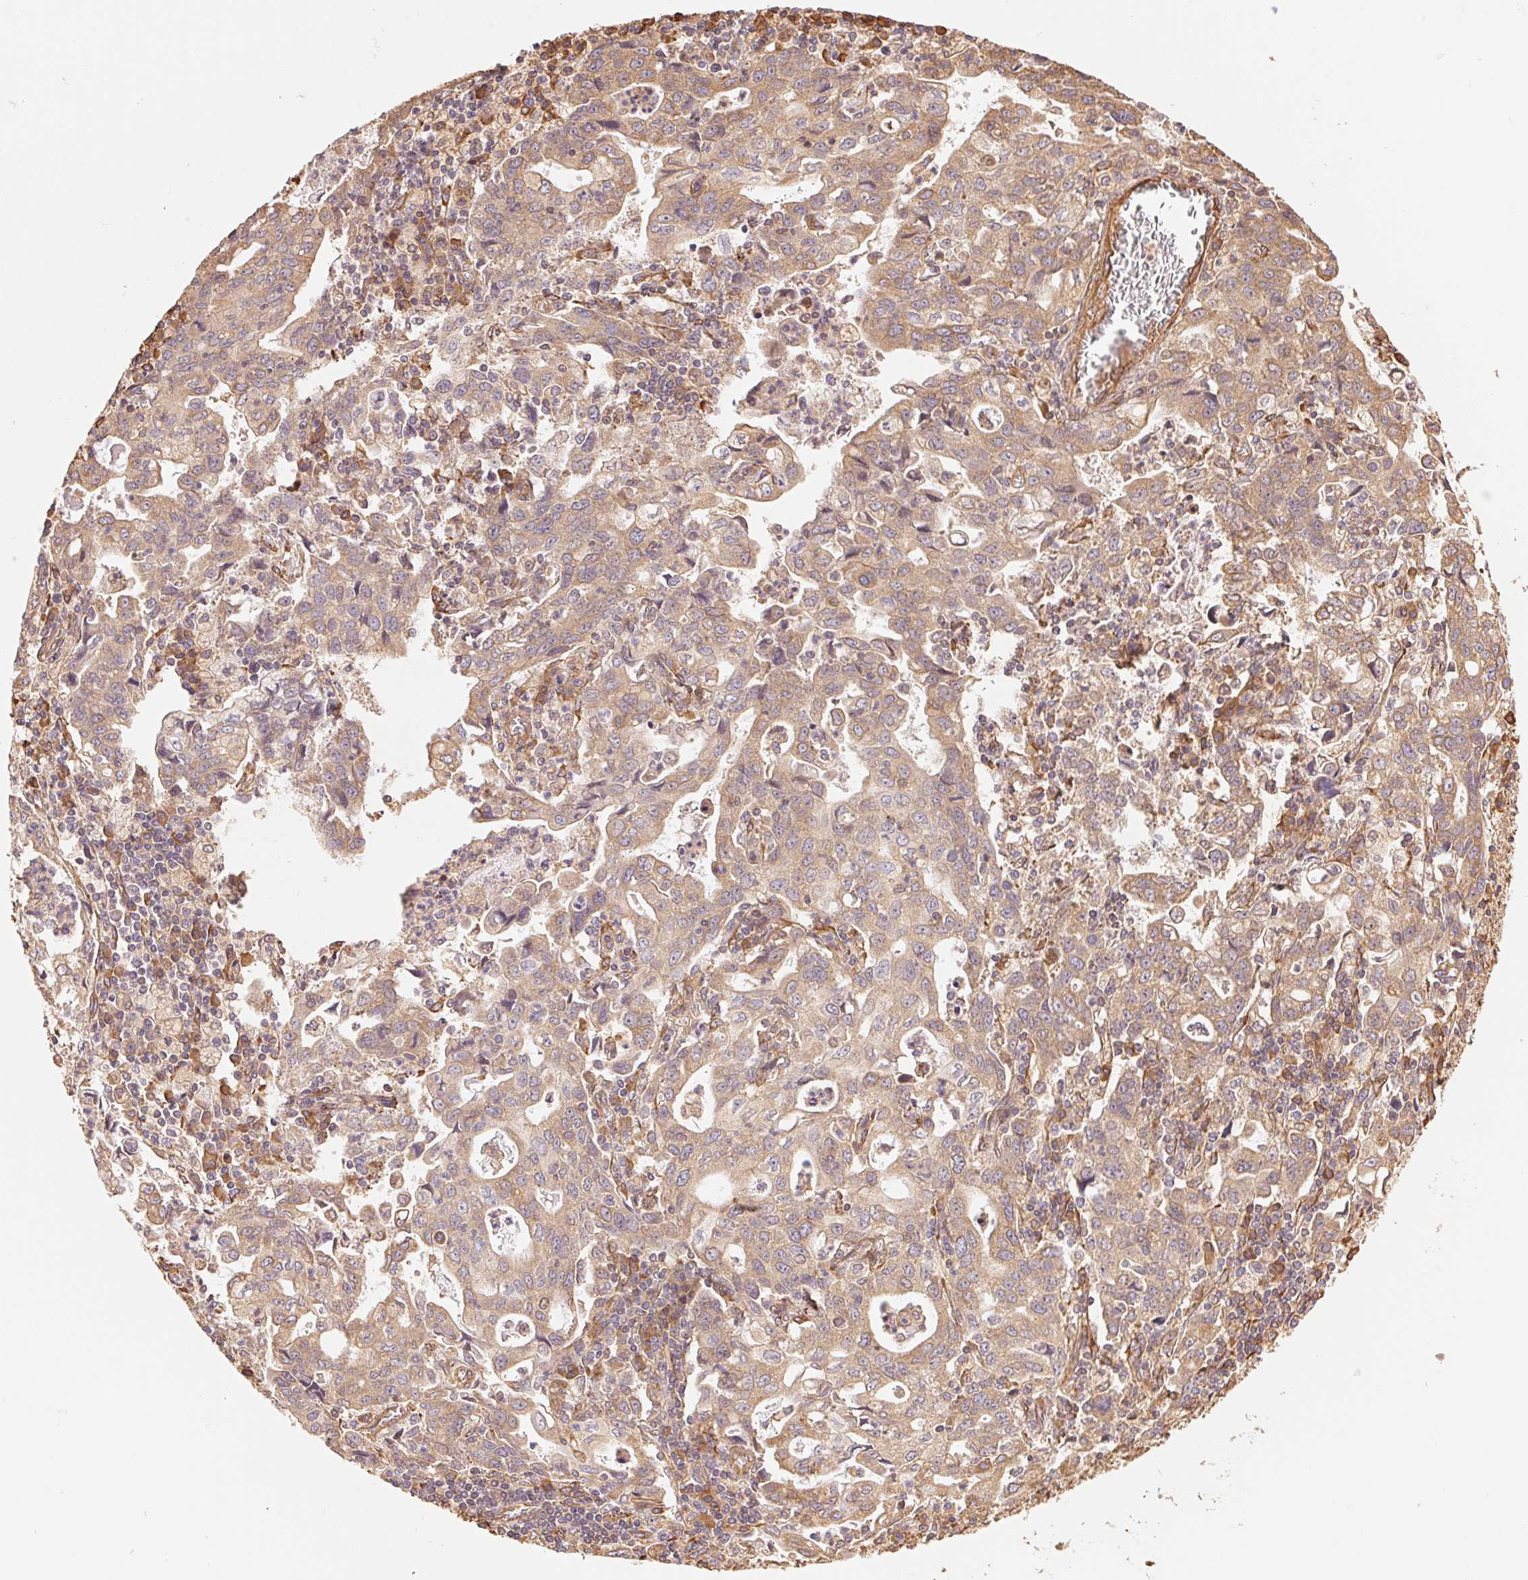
{"staining": {"intensity": "moderate", "quantity": ">75%", "location": "cytoplasmic/membranous"}, "tissue": "stomach cancer", "cell_type": "Tumor cells", "image_type": "cancer", "snomed": [{"axis": "morphology", "description": "Adenocarcinoma, NOS"}, {"axis": "topography", "description": "Stomach, upper"}], "caption": "DAB immunohistochemical staining of human stomach adenocarcinoma demonstrates moderate cytoplasmic/membranous protein expression in about >75% of tumor cells. The staining was performed using DAB, with brown indicating positive protein expression. Nuclei are stained blue with hematoxylin.", "gene": "C6orf163", "patient": {"sex": "male", "age": 85}}